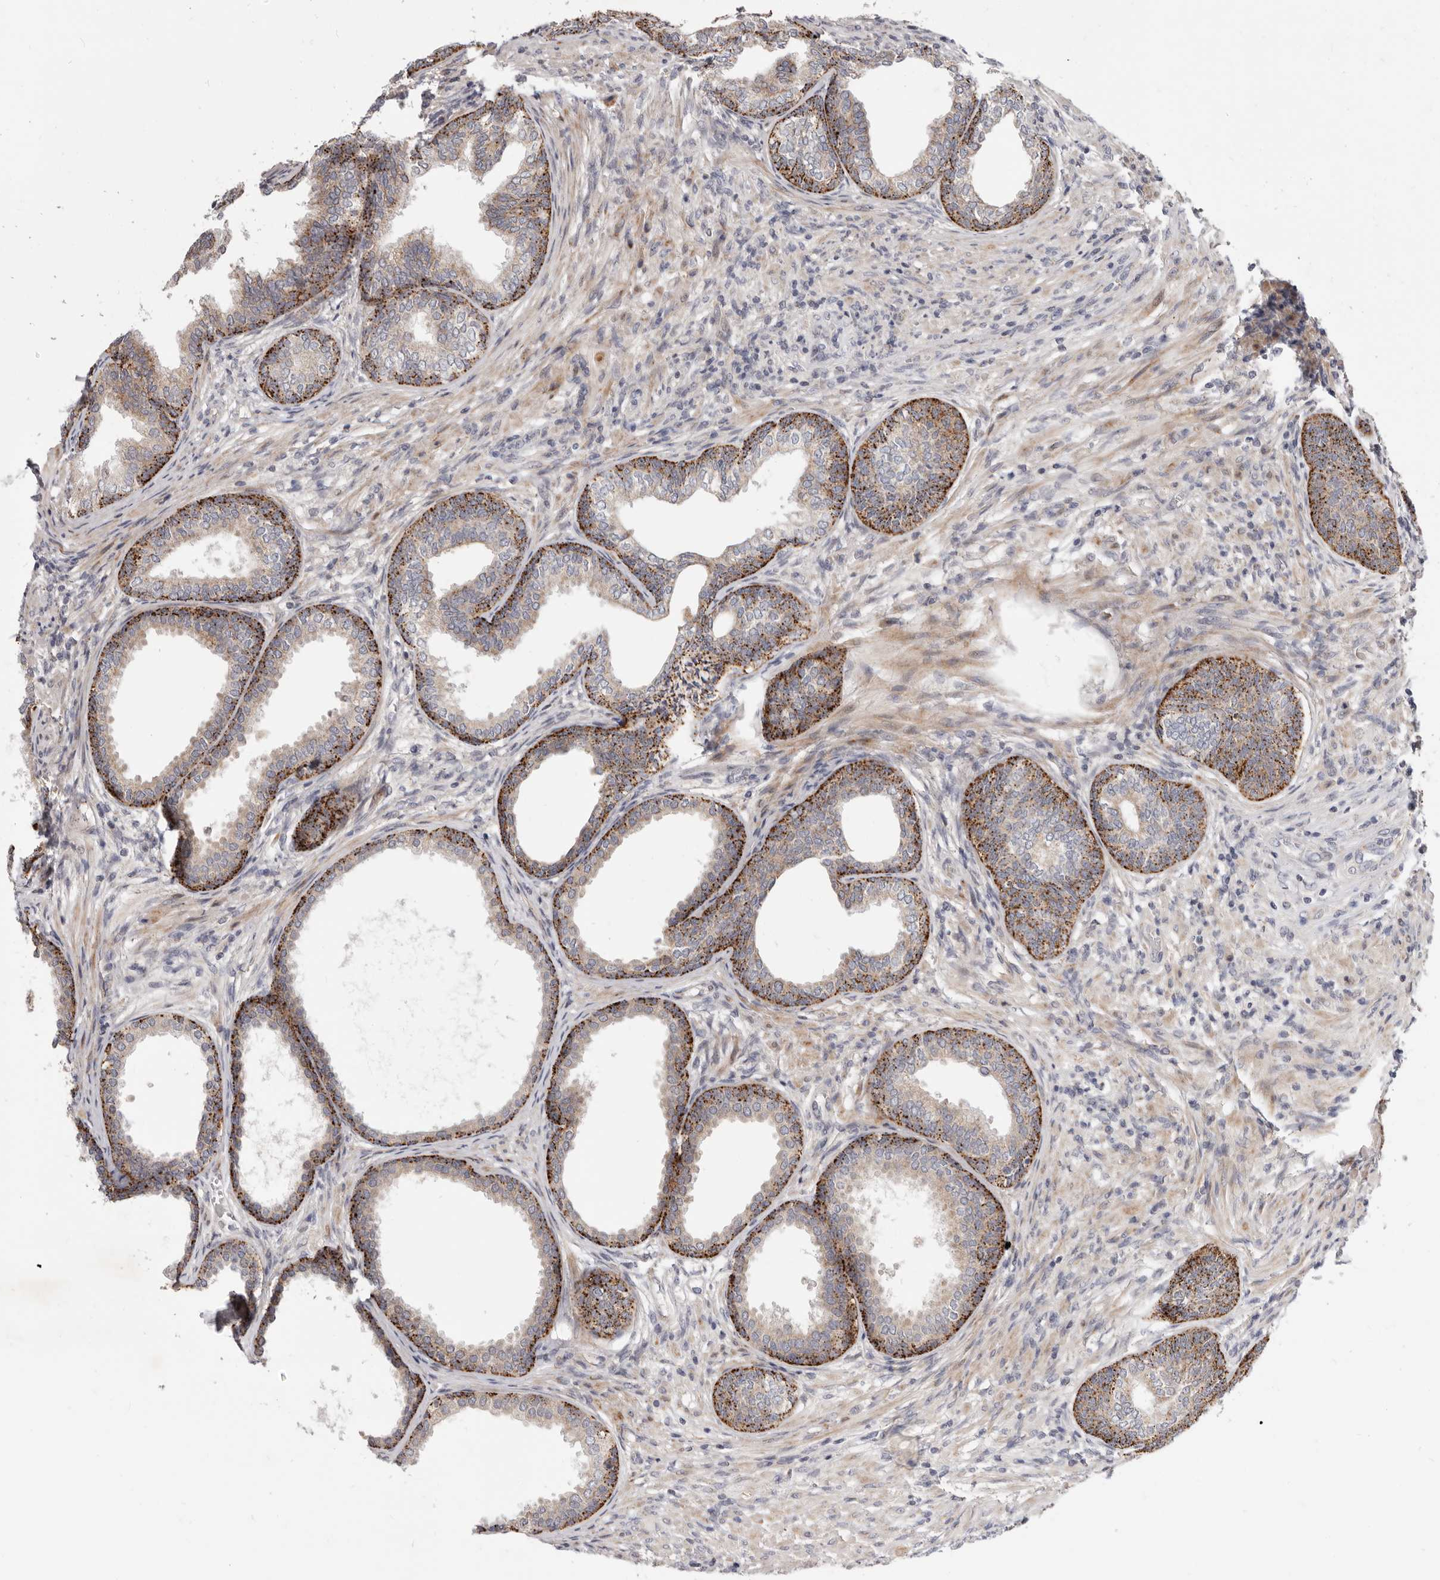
{"staining": {"intensity": "strong", "quantity": "<25%", "location": "cytoplasmic/membranous"}, "tissue": "prostate", "cell_type": "Glandular cells", "image_type": "normal", "snomed": [{"axis": "morphology", "description": "Normal tissue, NOS"}, {"axis": "topography", "description": "Prostate"}], "caption": "Protein analysis of benign prostate reveals strong cytoplasmic/membranous staining in about <25% of glandular cells. (DAB IHC with brightfield microscopy, high magnification).", "gene": "TOR3A", "patient": {"sex": "male", "age": 76}}